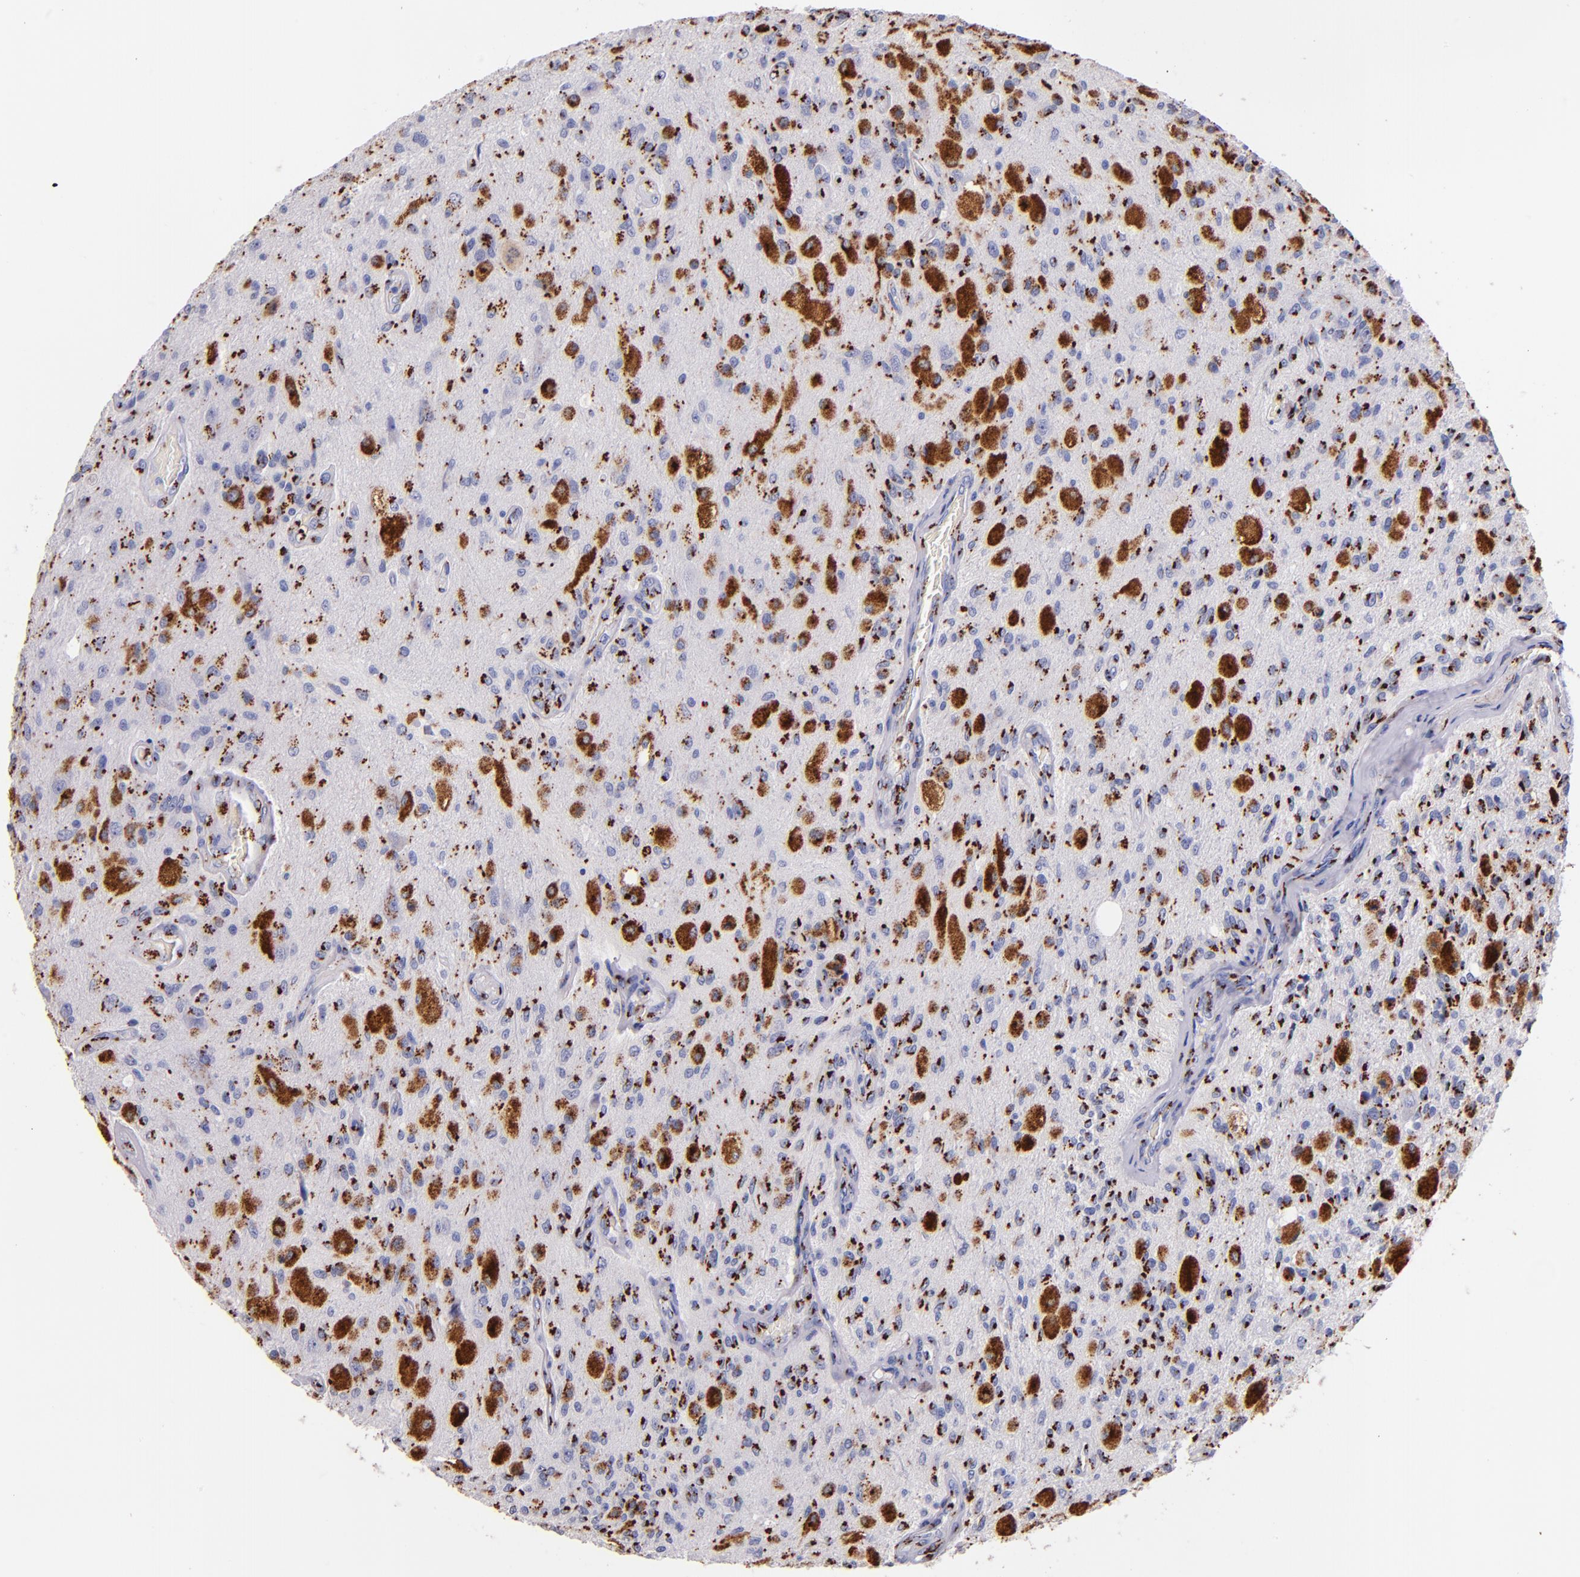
{"staining": {"intensity": "moderate", "quantity": "25%-75%", "location": "cytoplasmic/membranous"}, "tissue": "glioma", "cell_type": "Tumor cells", "image_type": "cancer", "snomed": [{"axis": "morphology", "description": "Normal tissue, NOS"}, {"axis": "morphology", "description": "Glioma, malignant, High grade"}, {"axis": "topography", "description": "Cerebral cortex"}], "caption": "IHC image of glioma stained for a protein (brown), which shows medium levels of moderate cytoplasmic/membranous staining in approximately 25%-75% of tumor cells.", "gene": "GOLIM4", "patient": {"sex": "male", "age": 77}}